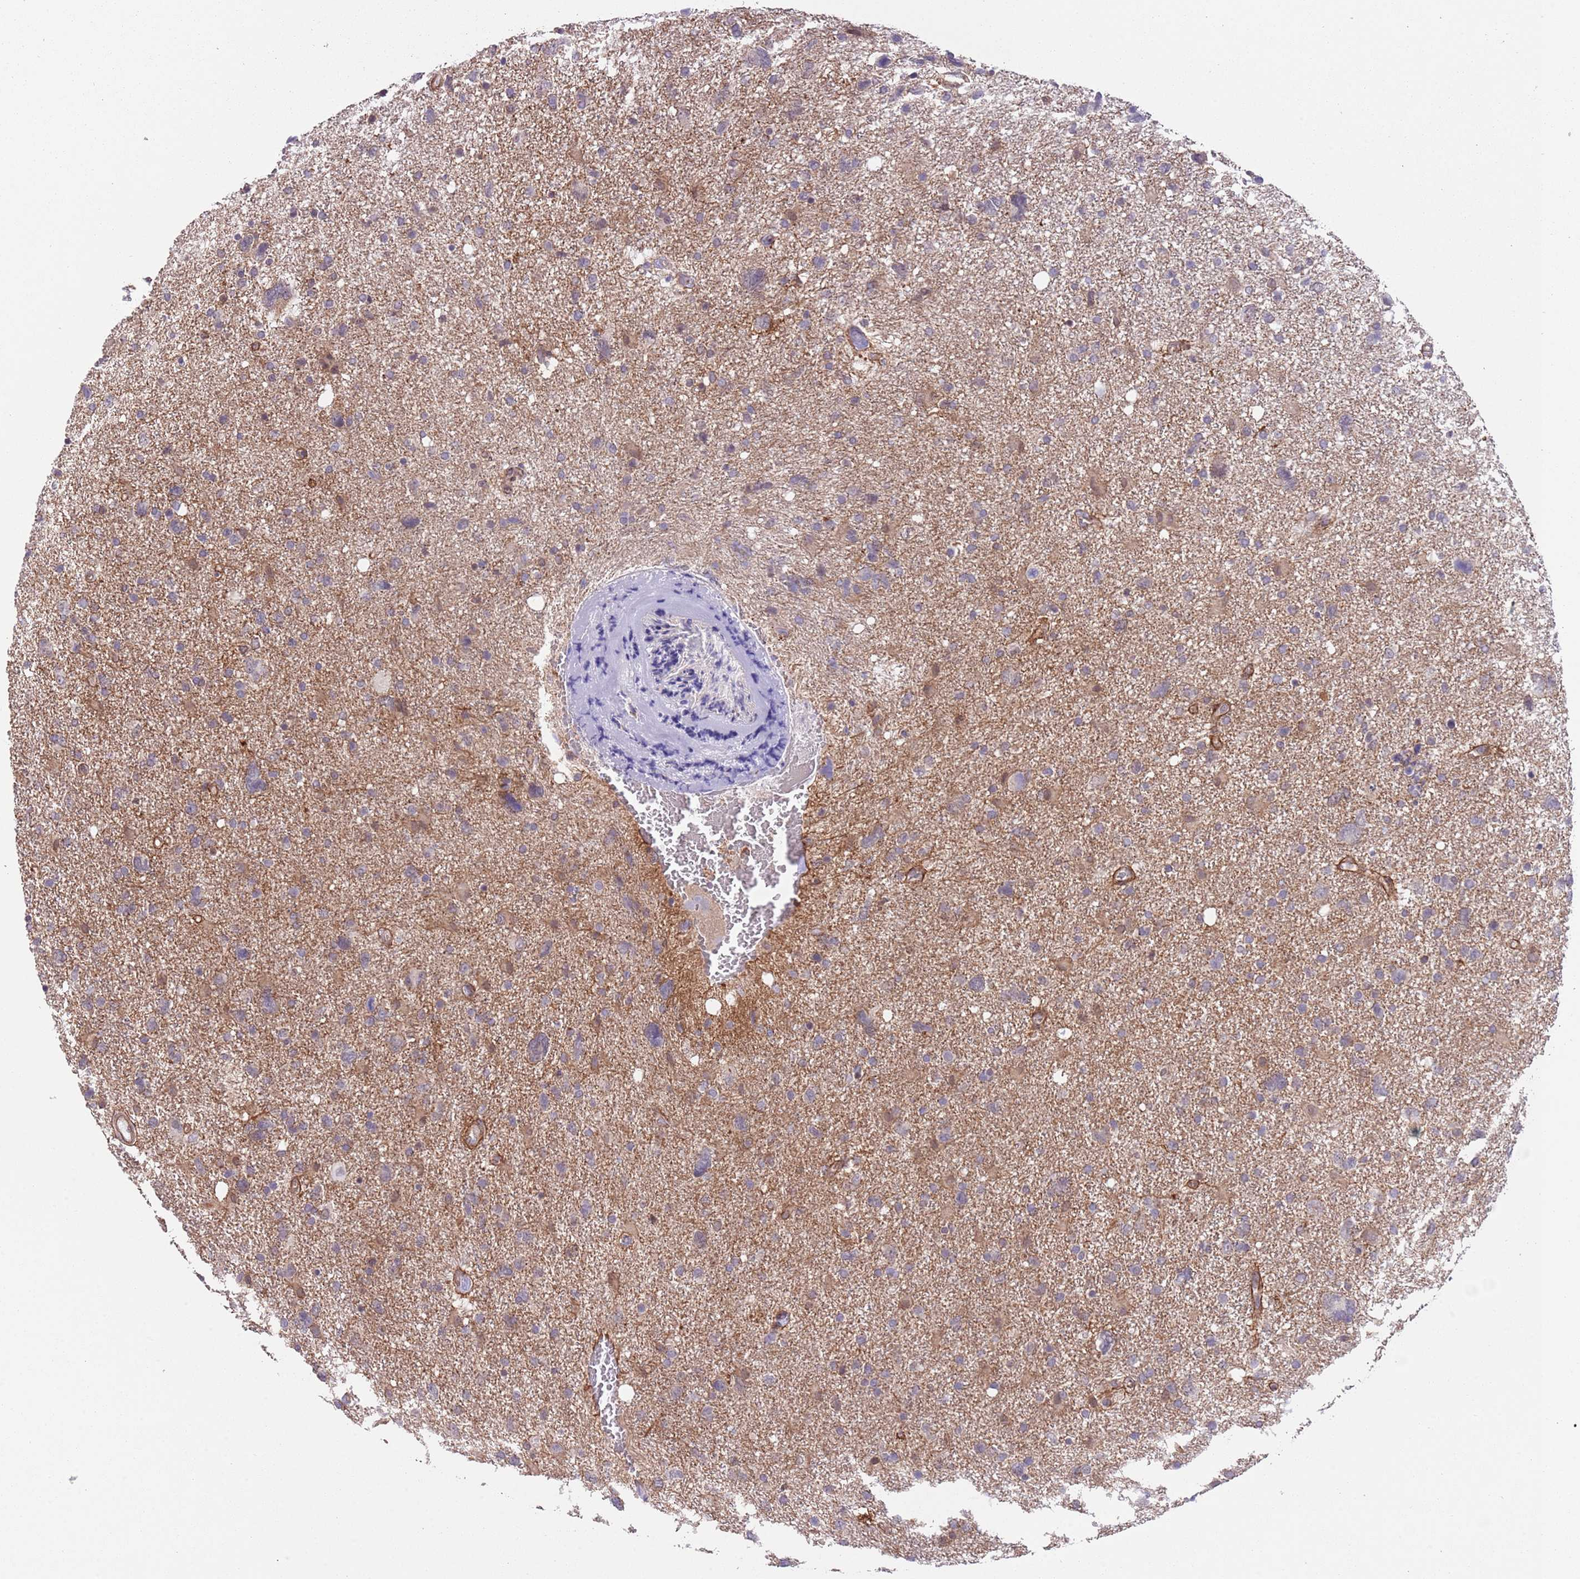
{"staining": {"intensity": "weak", "quantity": "<25%", "location": "cytoplasmic/membranous"}, "tissue": "glioma", "cell_type": "Tumor cells", "image_type": "cancer", "snomed": [{"axis": "morphology", "description": "Glioma, malignant, High grade"}, {"axis": "topography", "description": "Brain"}], "caption": "Glioma was stained to show a protein in brown. There is no significant expression in tumor cells.", "gene": "CREBZF", "patient": {"sex": "male", "age": 61}}